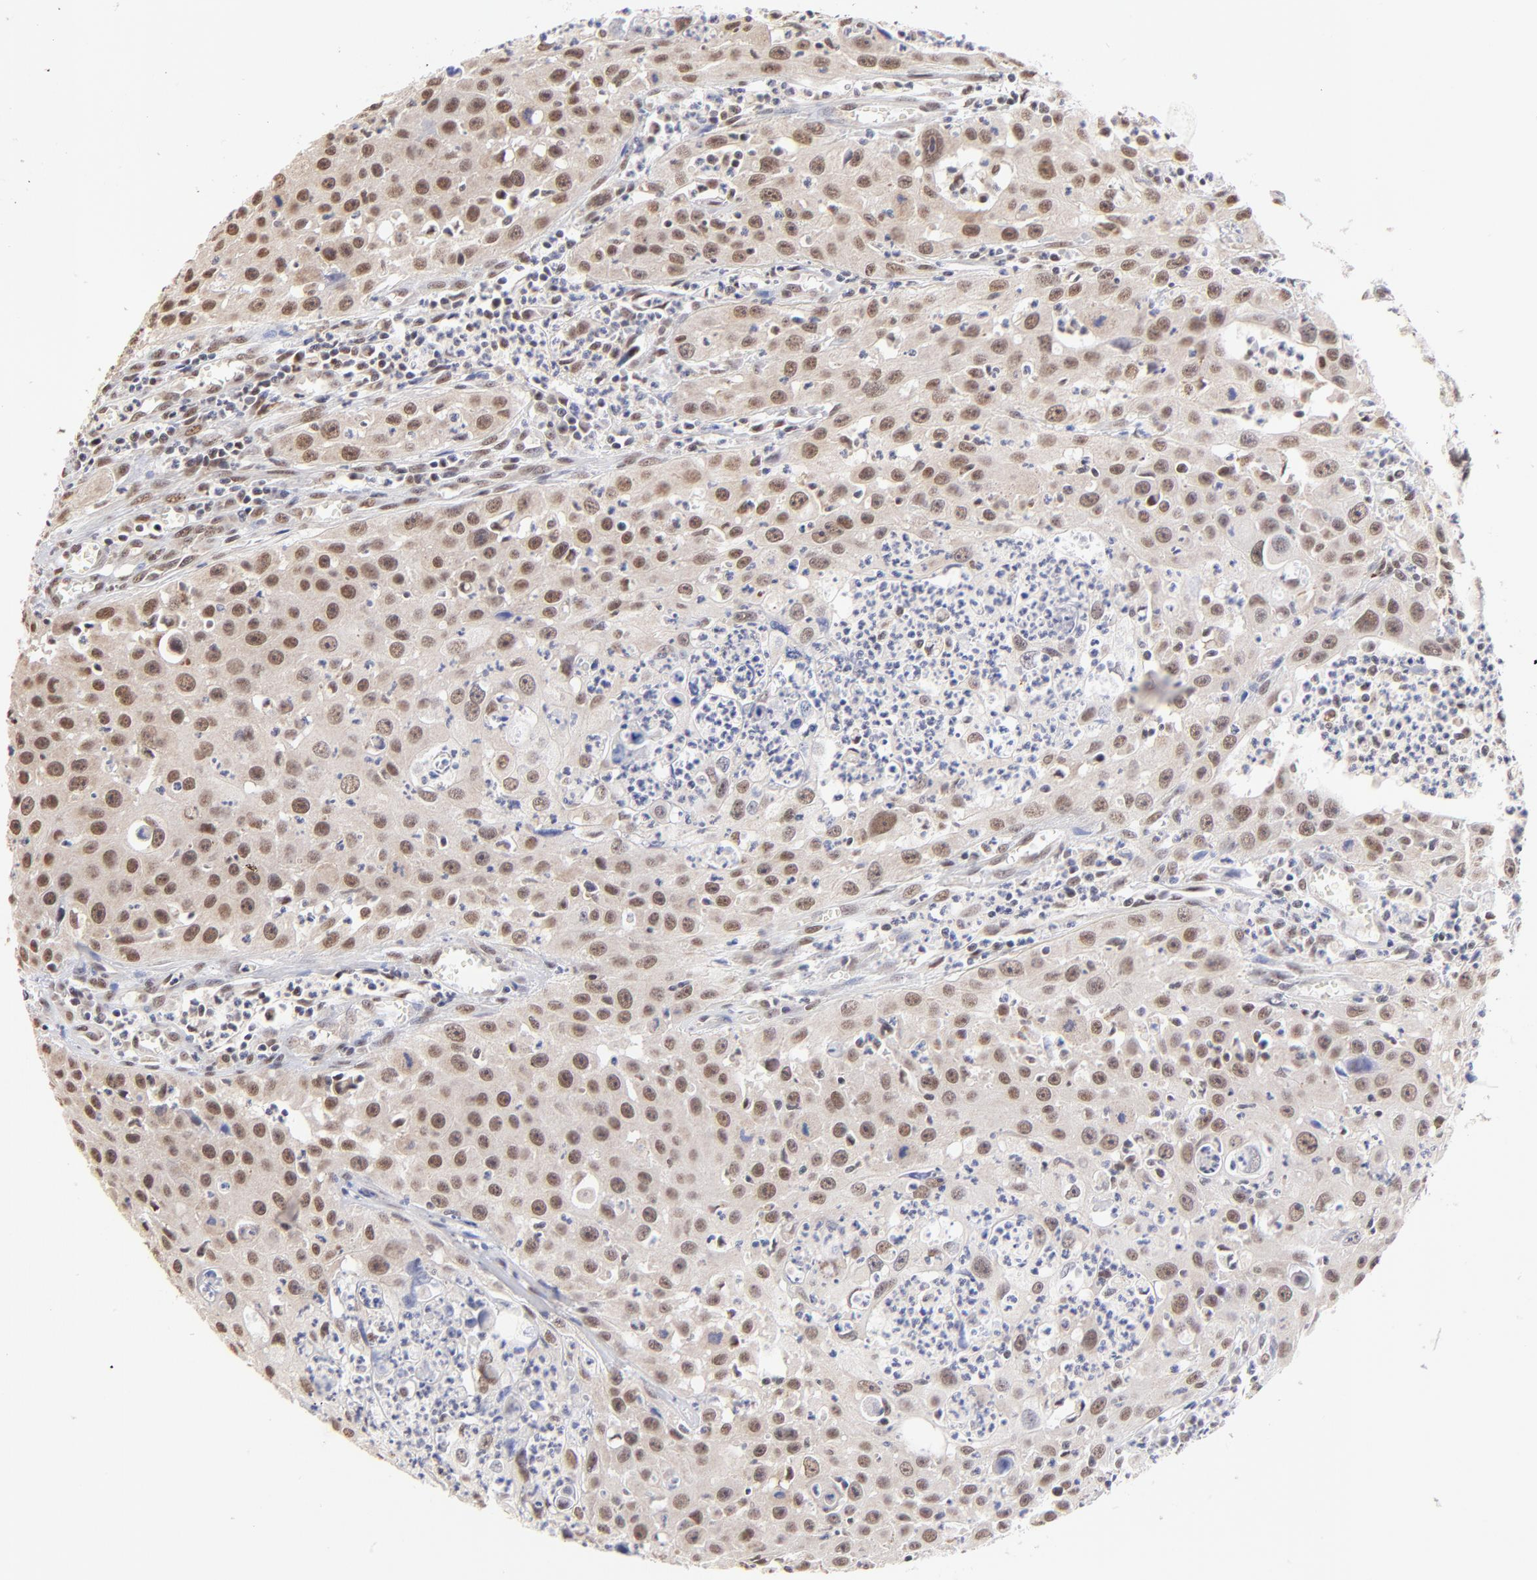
{"staining": {"intensity": "weak", "quantity": ">75%", "location": "nuclear"}, "tissue": "urothelial cancer", "cell_type": "Tumor cells", "image_type": "cancer", "snomed": [{"axis": "morphology", "description": "Urothelial carcinoma, High grade"}, {"axis": "topography", "description": "Urinary bladder"}], "caption": "Urothelial cancer stained with a brown dye demonstrates weak nuclear positive expression in about >75% of tumor cells.", "gene": "ZNF670", "patient": {"sex": "male", "age": 66}}